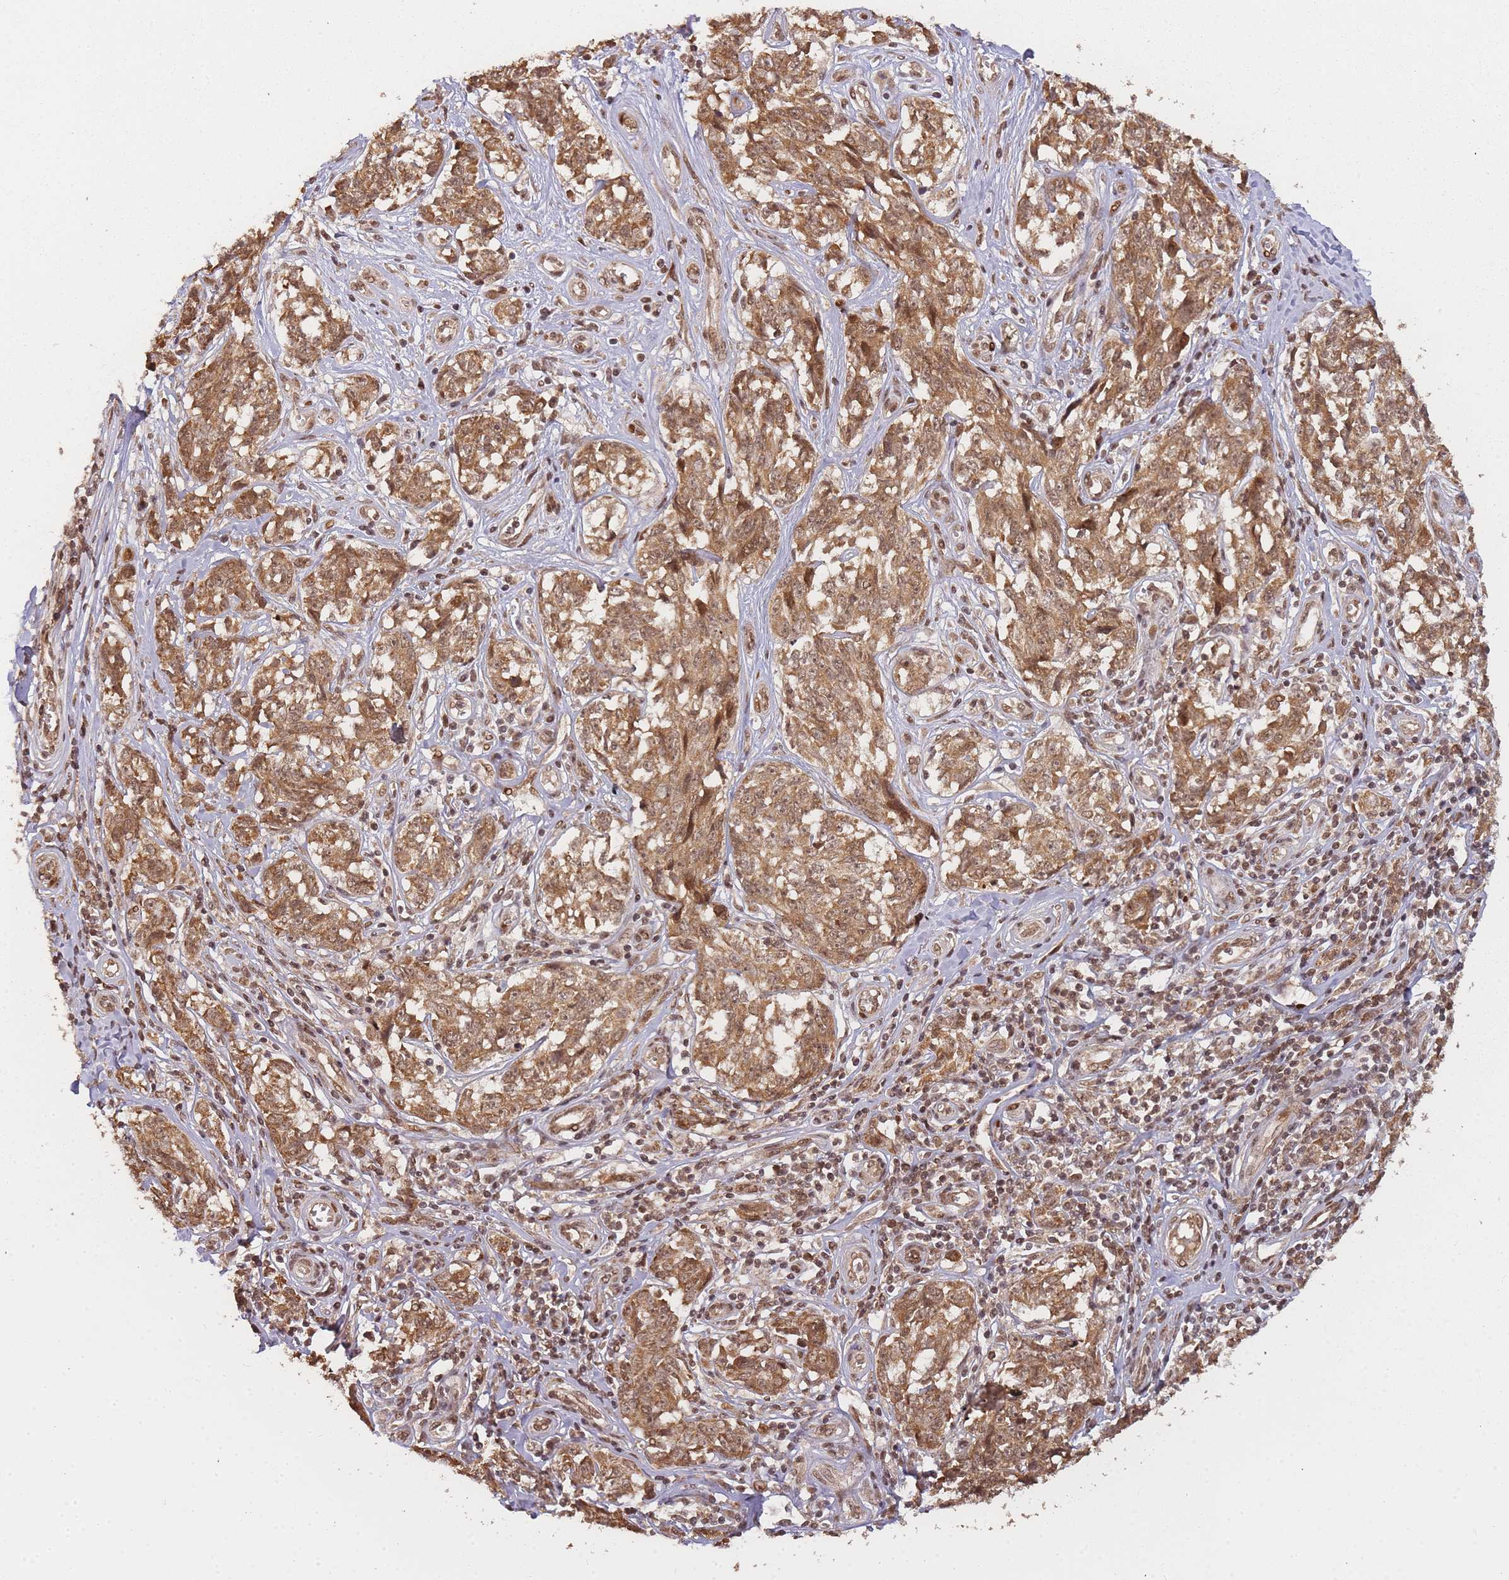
{"staining": {"intensity": "moderate", "quantity": ">75%", "location": "cytoplasmic/membranous,nuclear"}, "tissue": "melanoma", "cell_type": "Tumor cells", "image_type": "cancer", "snomed": [{"axis": "morphology", "description": "Normal tissue, NOS"}, {"axis": "morphology", "description": "Malignant melanoma, NOS"}, {"axis": "topography", "description": "Skin"}], "caption": "An image of malignant melanoma stained for a protein demonstrates moderate cytoplasmic/membranous and nuclear brown staining in tumor cells. The staining was performed using DAB (3,3'-diaminobenzidine), with brown indicating positive protein expression. Nuclei are stained blue with hematoxylin.", "gene": "ZNF497", "patient": {"sex": "female", "age": 64}}